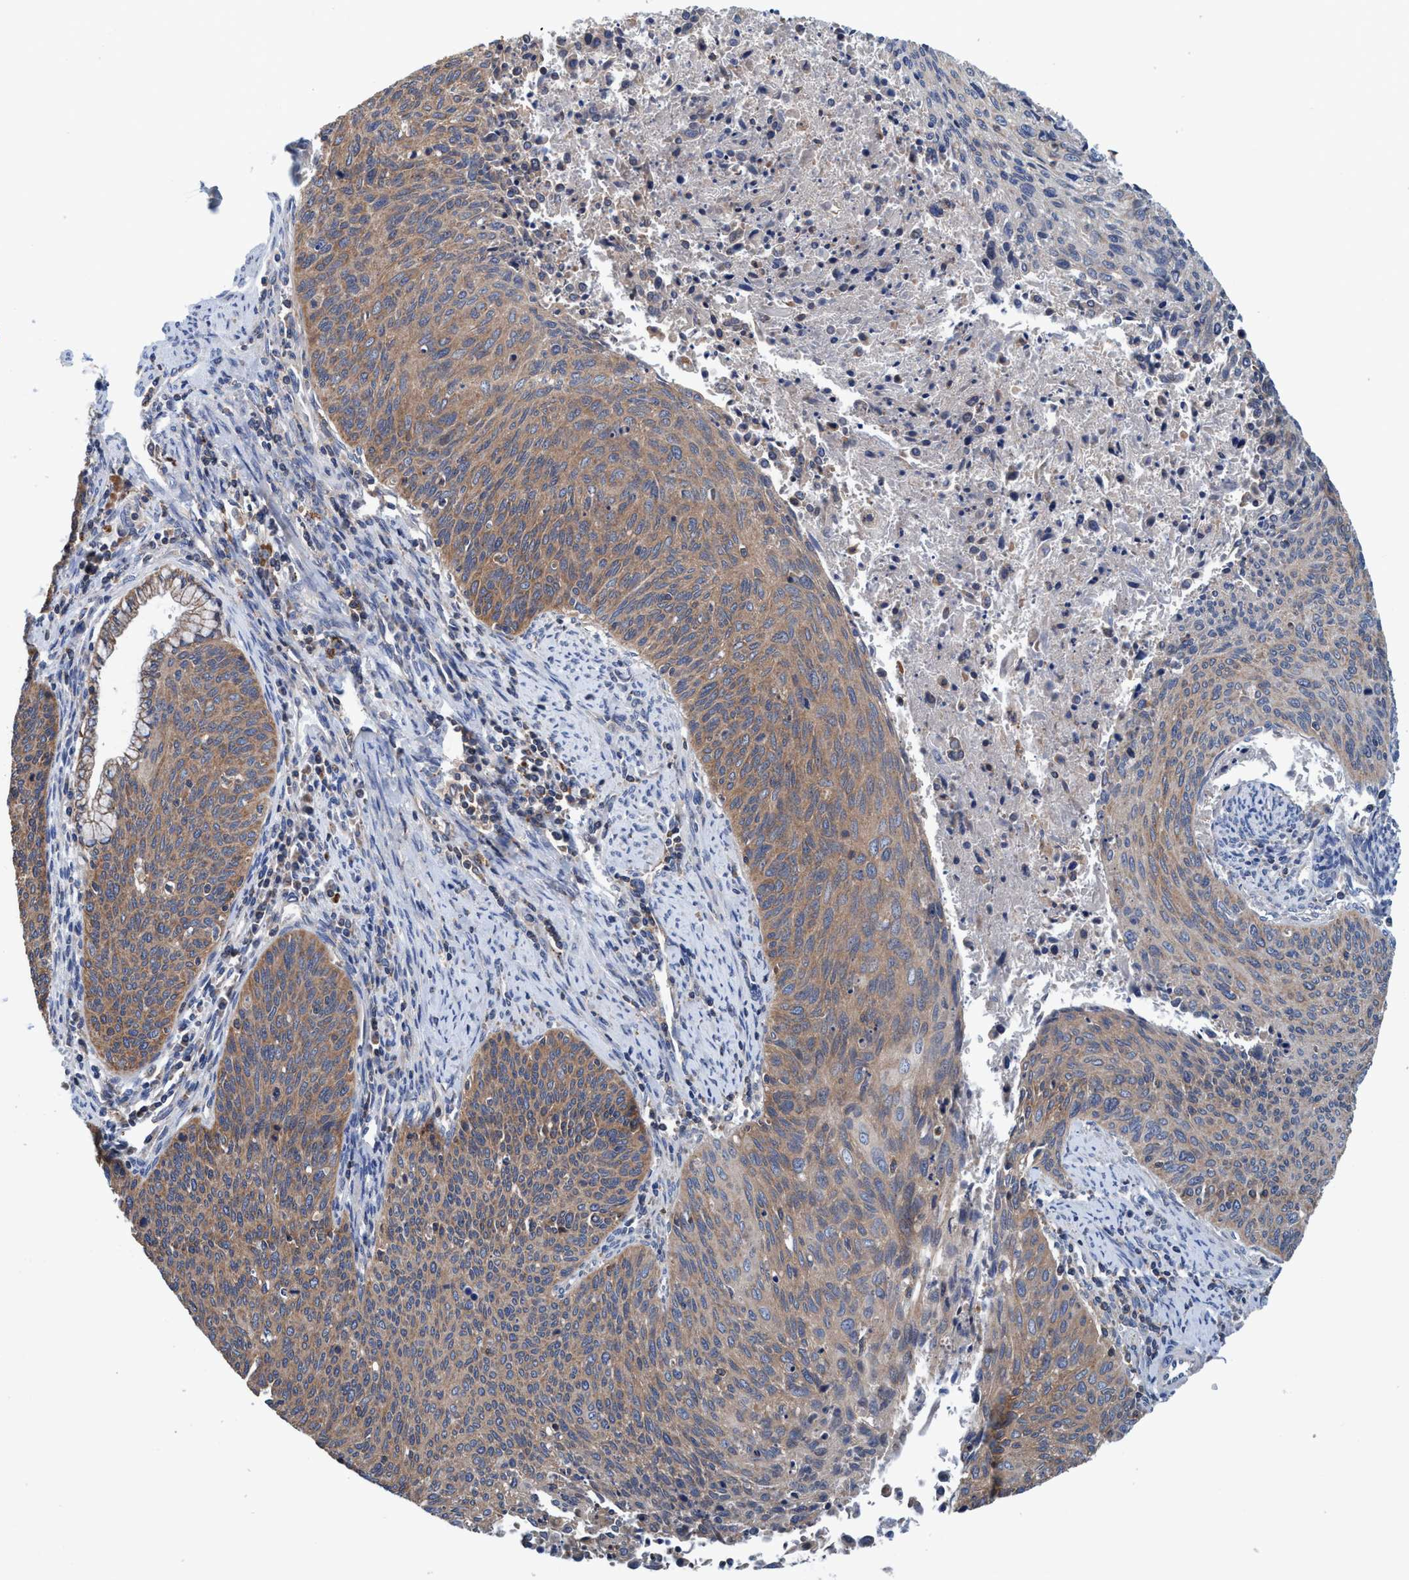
{"staining": {"intensity": "weak", "quantity": ">75%", "location": "cytoplasmic/membranous"}, "tissue": "cervical cancer", "cell_type": "Tumor cells", "image_type": "cancer", "snomed": [{"axis": "morphology", "description": "Squamous cell carcinoma, NOS"}, {"axis": "topography", "description": "Cervix"}], "caption": "Immunohistochemistry of human cervical cancer displays low levels of weak cytoplasmic/membranous positivity in approximately >75% of tumor cells.", "gene": "ENDOG", "patient": {"sex": "female", "age": 55}}